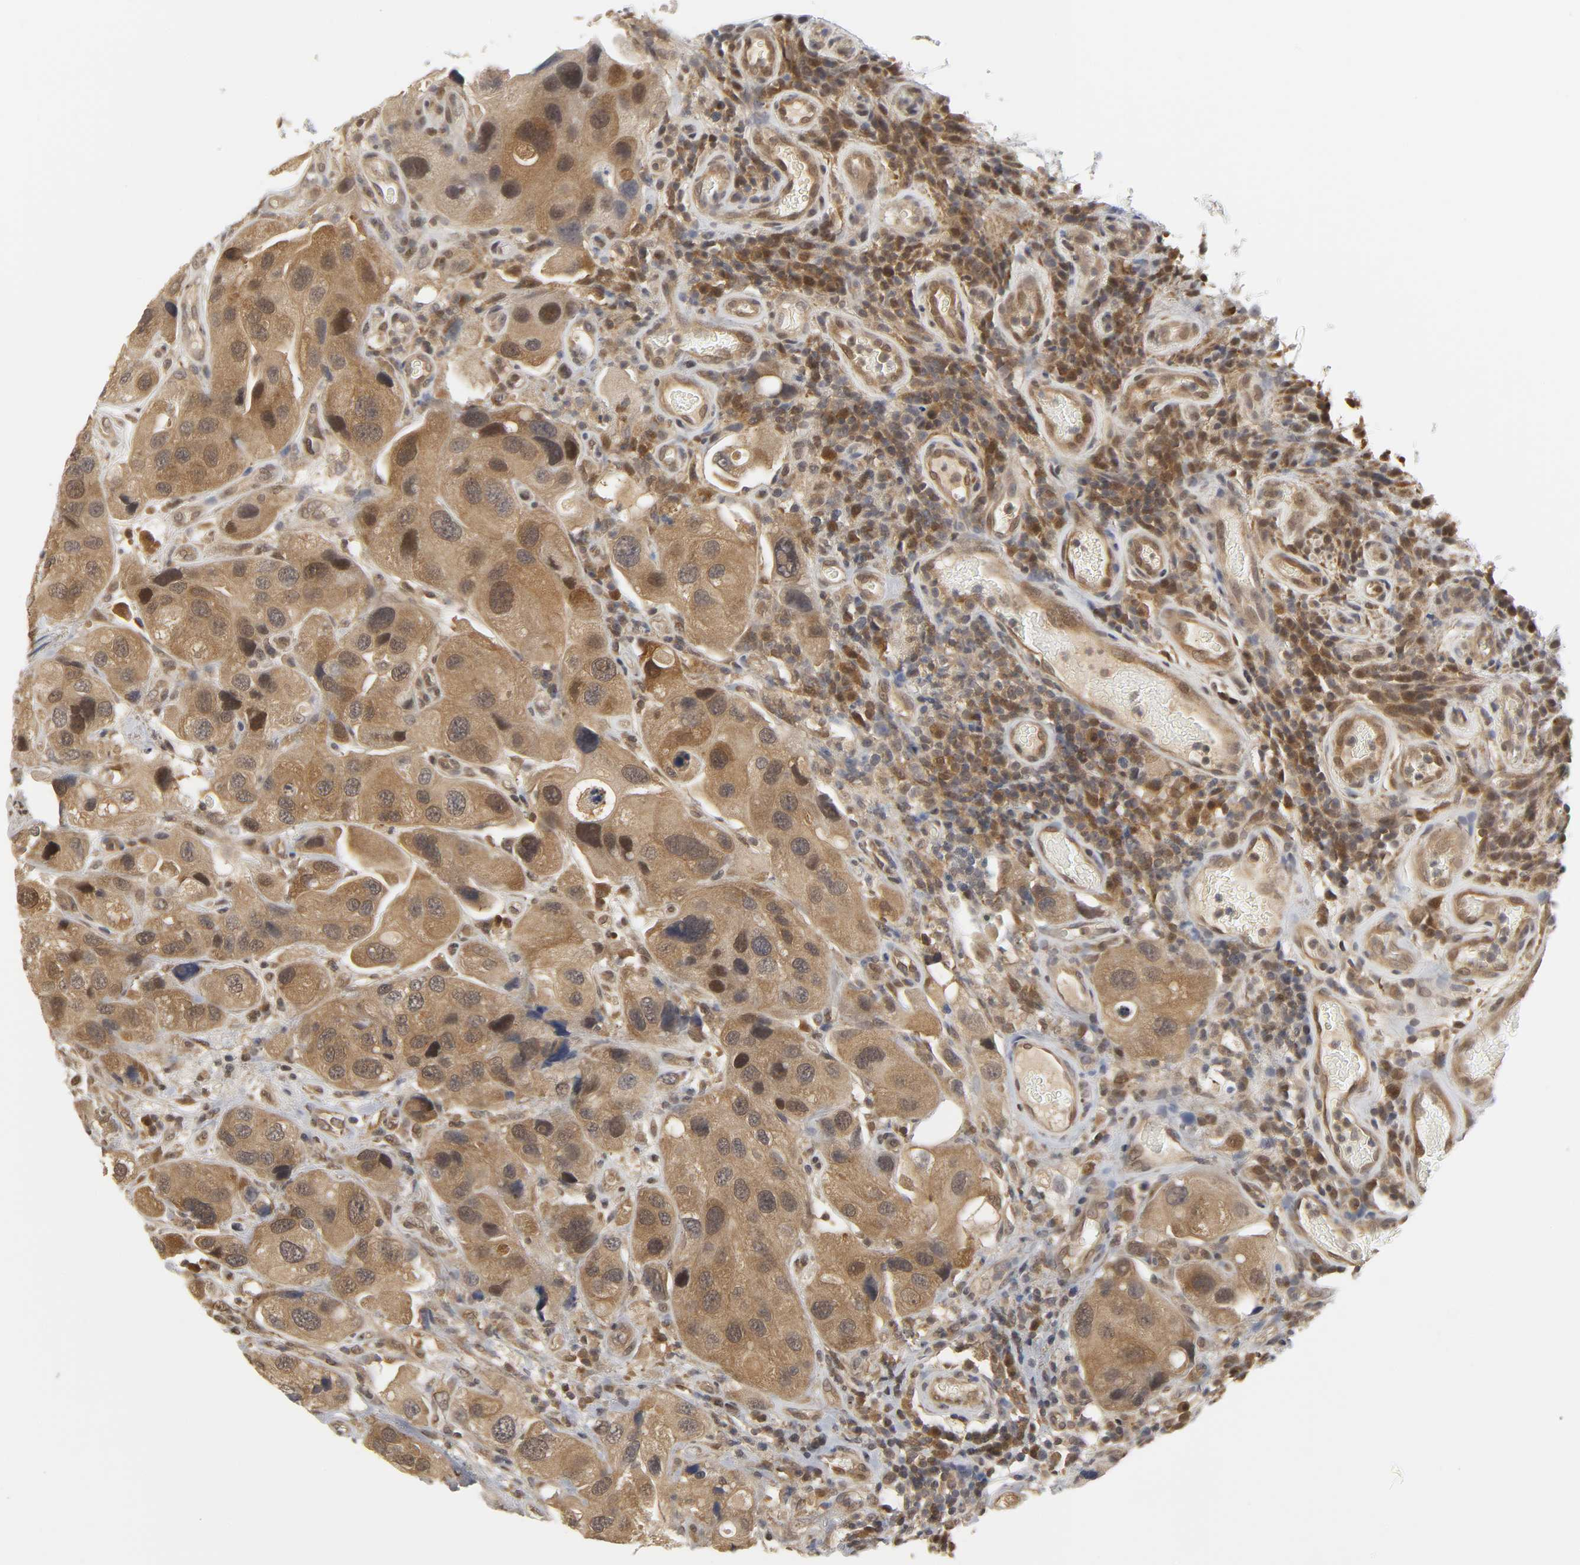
{"staining": {"intensity": "moderate", "quantity": ">75%", "location": "cytoplasmic/membranous,nuclear"}, "tissue": "urothelial cancer", "cell_type": "Tumor cells", "image_type": "cancer", "snomed": [{"axis": "morphology", "description": "Urothelial carcinoma, High grade"}, {"axis": "topography", "description": "Urinary bladder"}], "caption": "Protein expression analysis of high-grade urothelial carcinoma shows moderate cytoplasmic/membranous and nuclear expression in about >75% of tumor cells. The staining is performed using DAB brown chromogen to label protein expression. The nuclei are counter-stained blue using hematoxylin.", "gene": "PARK7", "patient": {"sex": "female", "age": 64}}